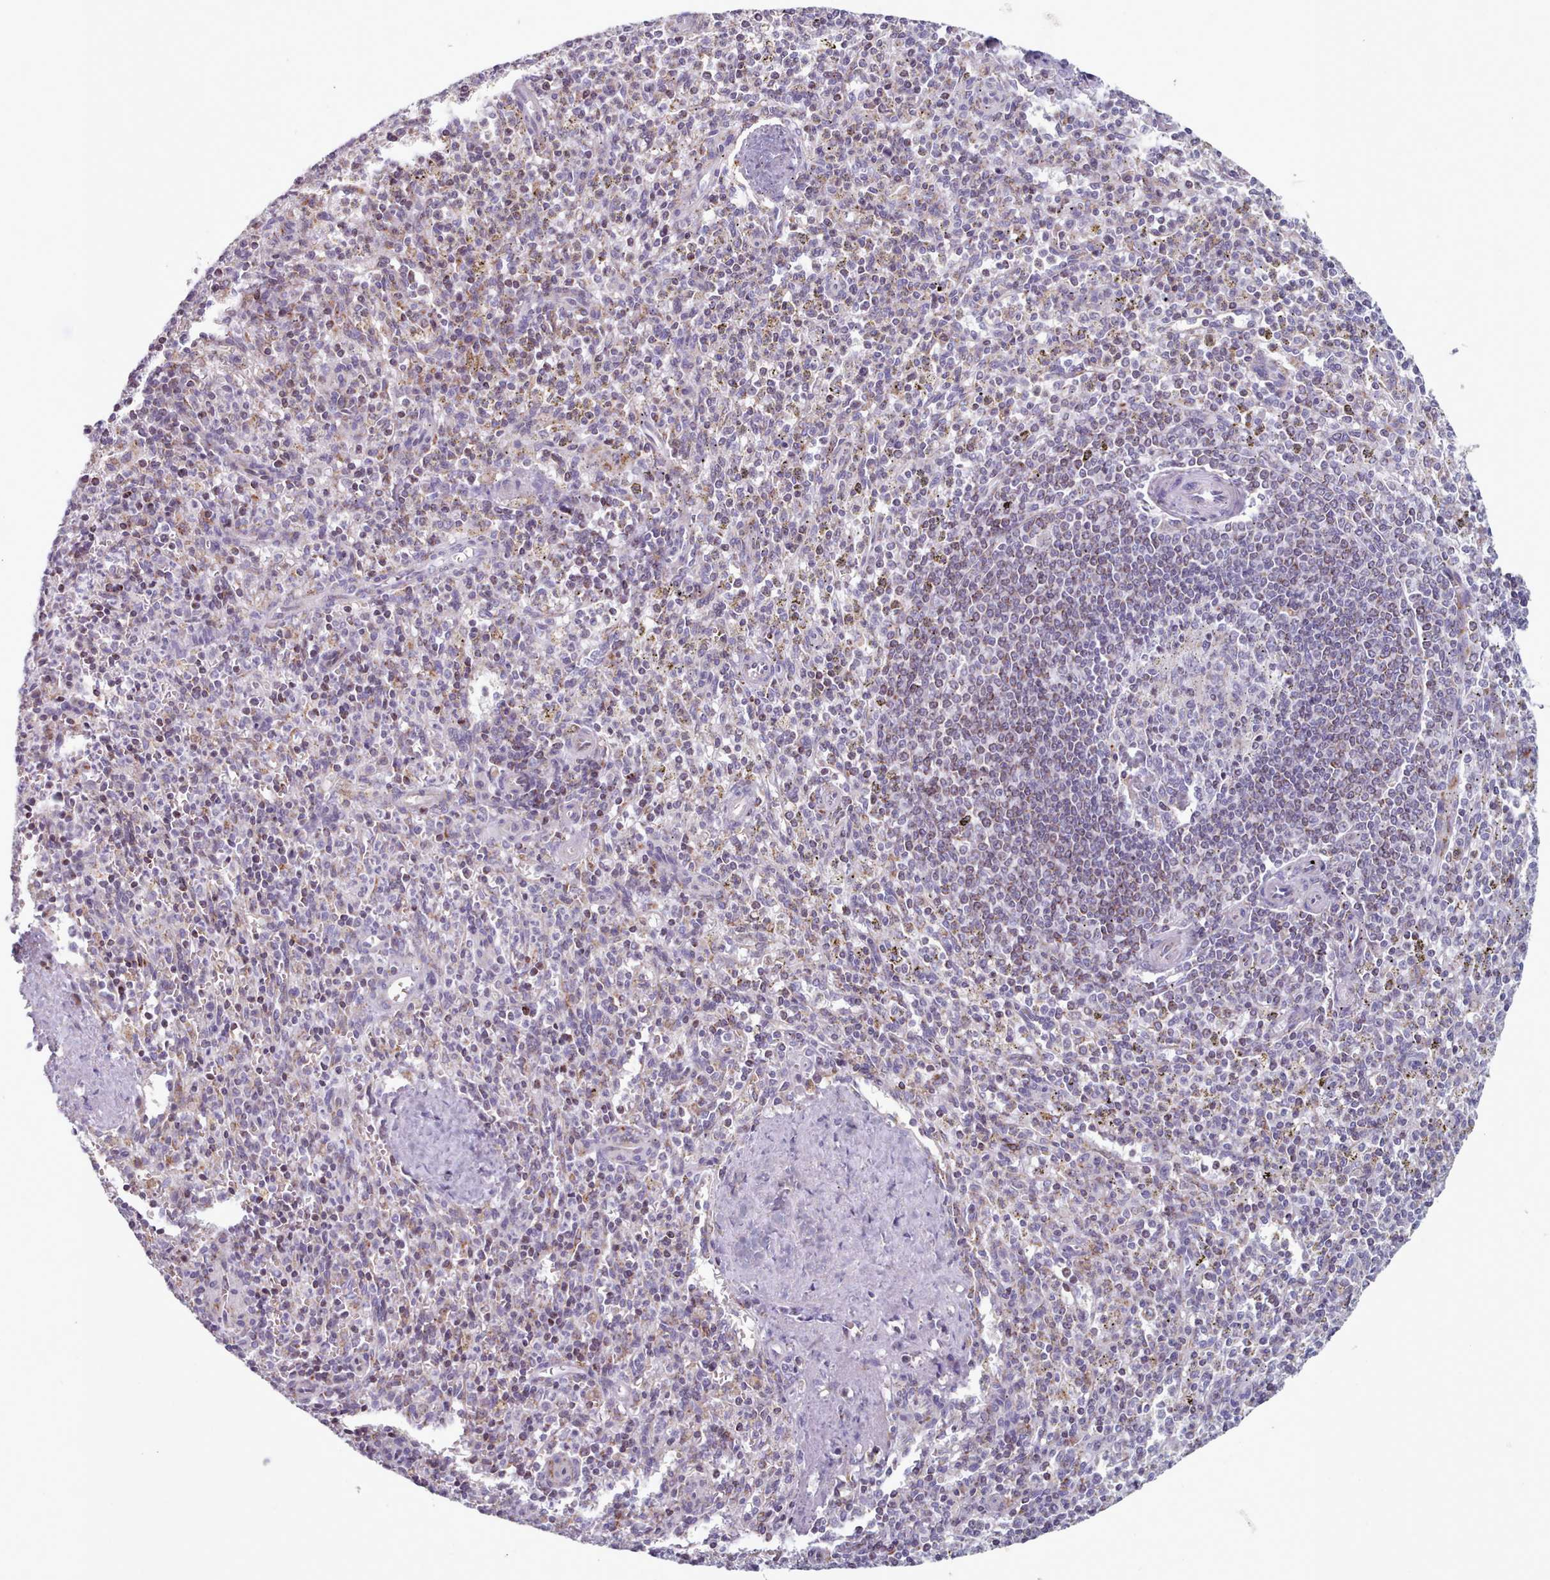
{"staining": {"intensity": "negative", "quantity": "none", "location": "none"}, "tissue": "spleen", "cell_type": "Cells in red pulp", "image_type": "normal", "snomed": [{"axis": "morphology", "description": "Normal tissue, NOS"}, {"axis": "topography", "description": "Spleen"}], "caption": "Cells in red pulp are negative for protein expression in normal human spleen. (DAB immunohistochemistry with hematoxylin counter stain).", "gene": "FAM170B", "patient": {"sex": "male", "age": 72}}